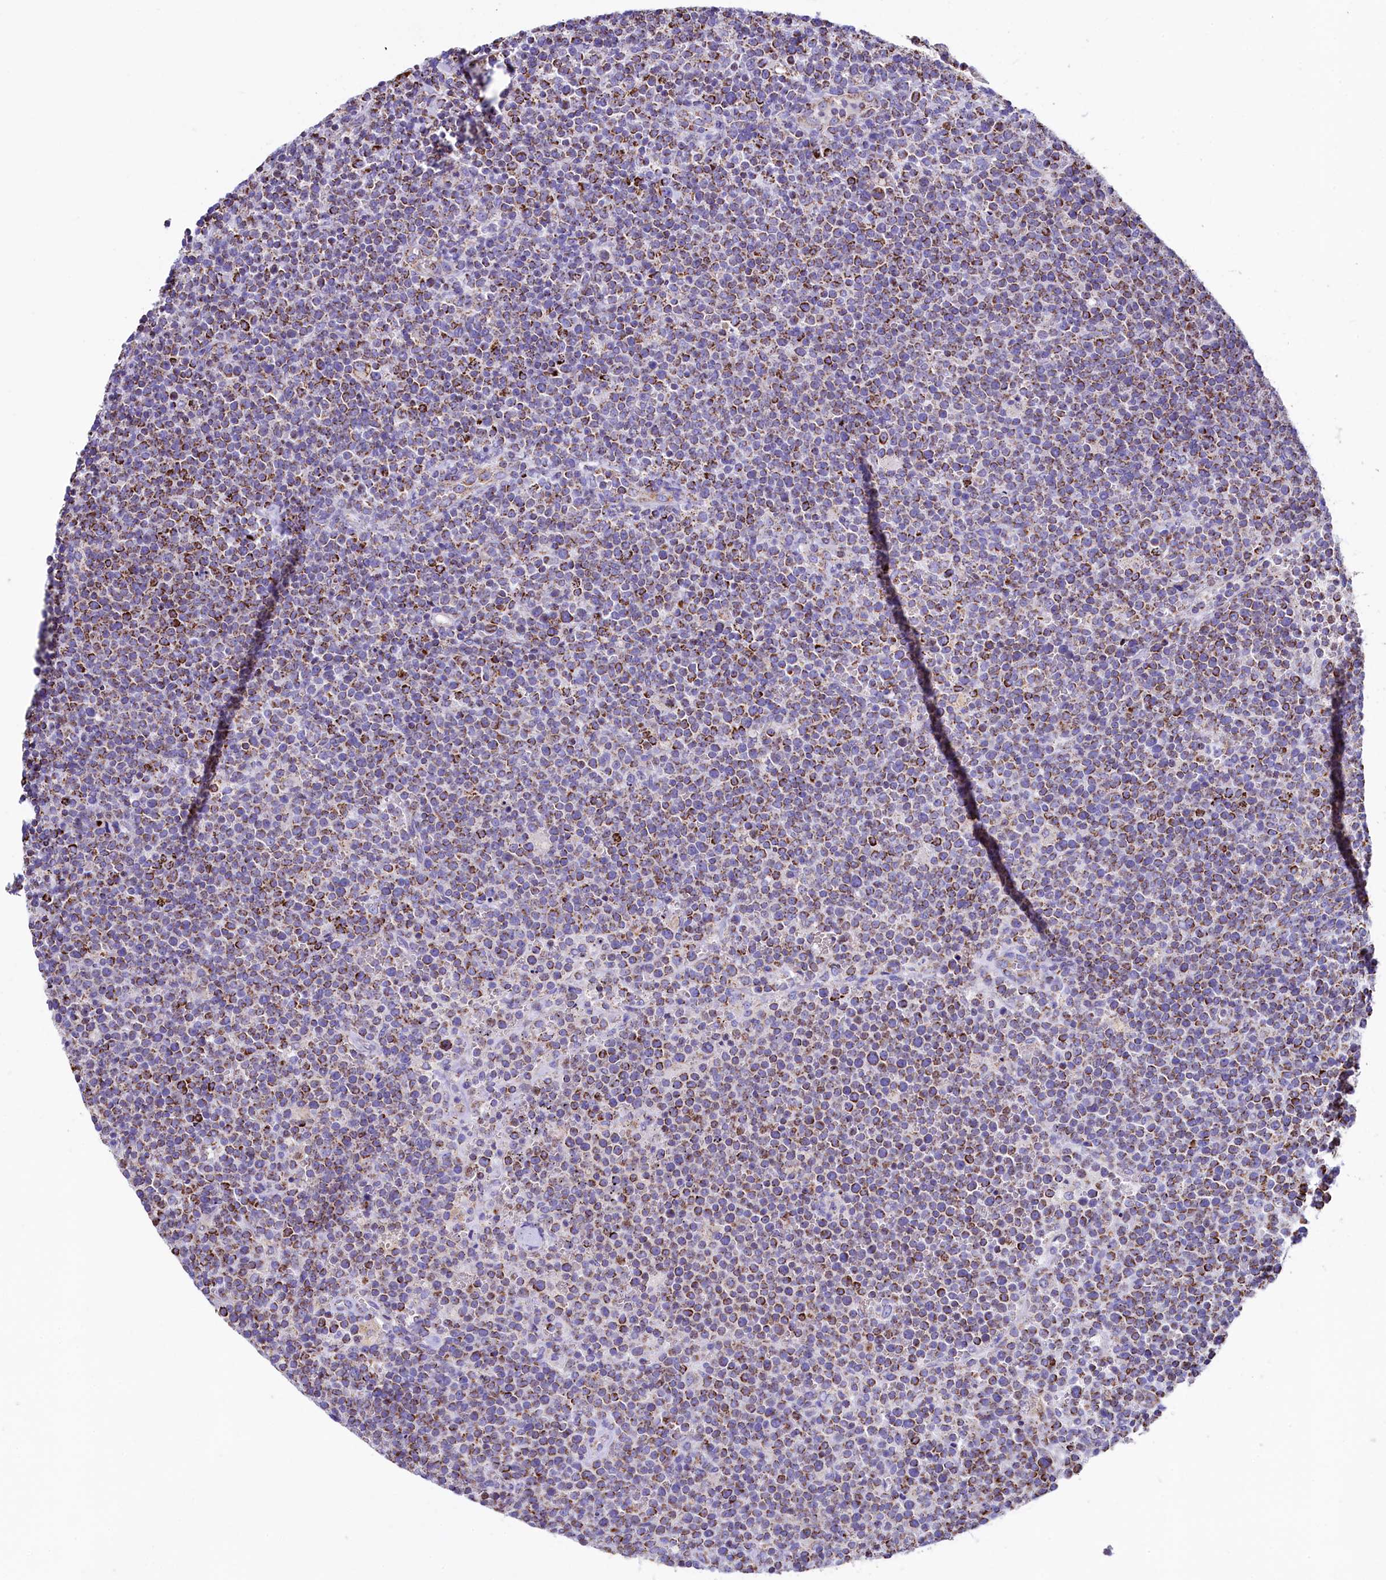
{"staining": {"intensity": "strong", "quantity": "25%-75%", "location": "cytoplasmic/membranous"}, "tissue": "lymphoma", "cell_type": "Tumor cells", "image_type": "cancer", "snomed": [{"axis": "morphology", "description": "Malignant lymphoma, non-Hodgkin's type, High grade"}, {"axis": "topography", "description": "Lymph node"}], "caption": "Malignant lymphoma, non-Hodgkin's type (high-grade) stained for a protein (brown) exhibits strong cytoplasmic/membranous positive positivity in about 25%-75% of tumor cells.", "gene": "IDH3A", "patient": {"sex": "male", "age": 61}}